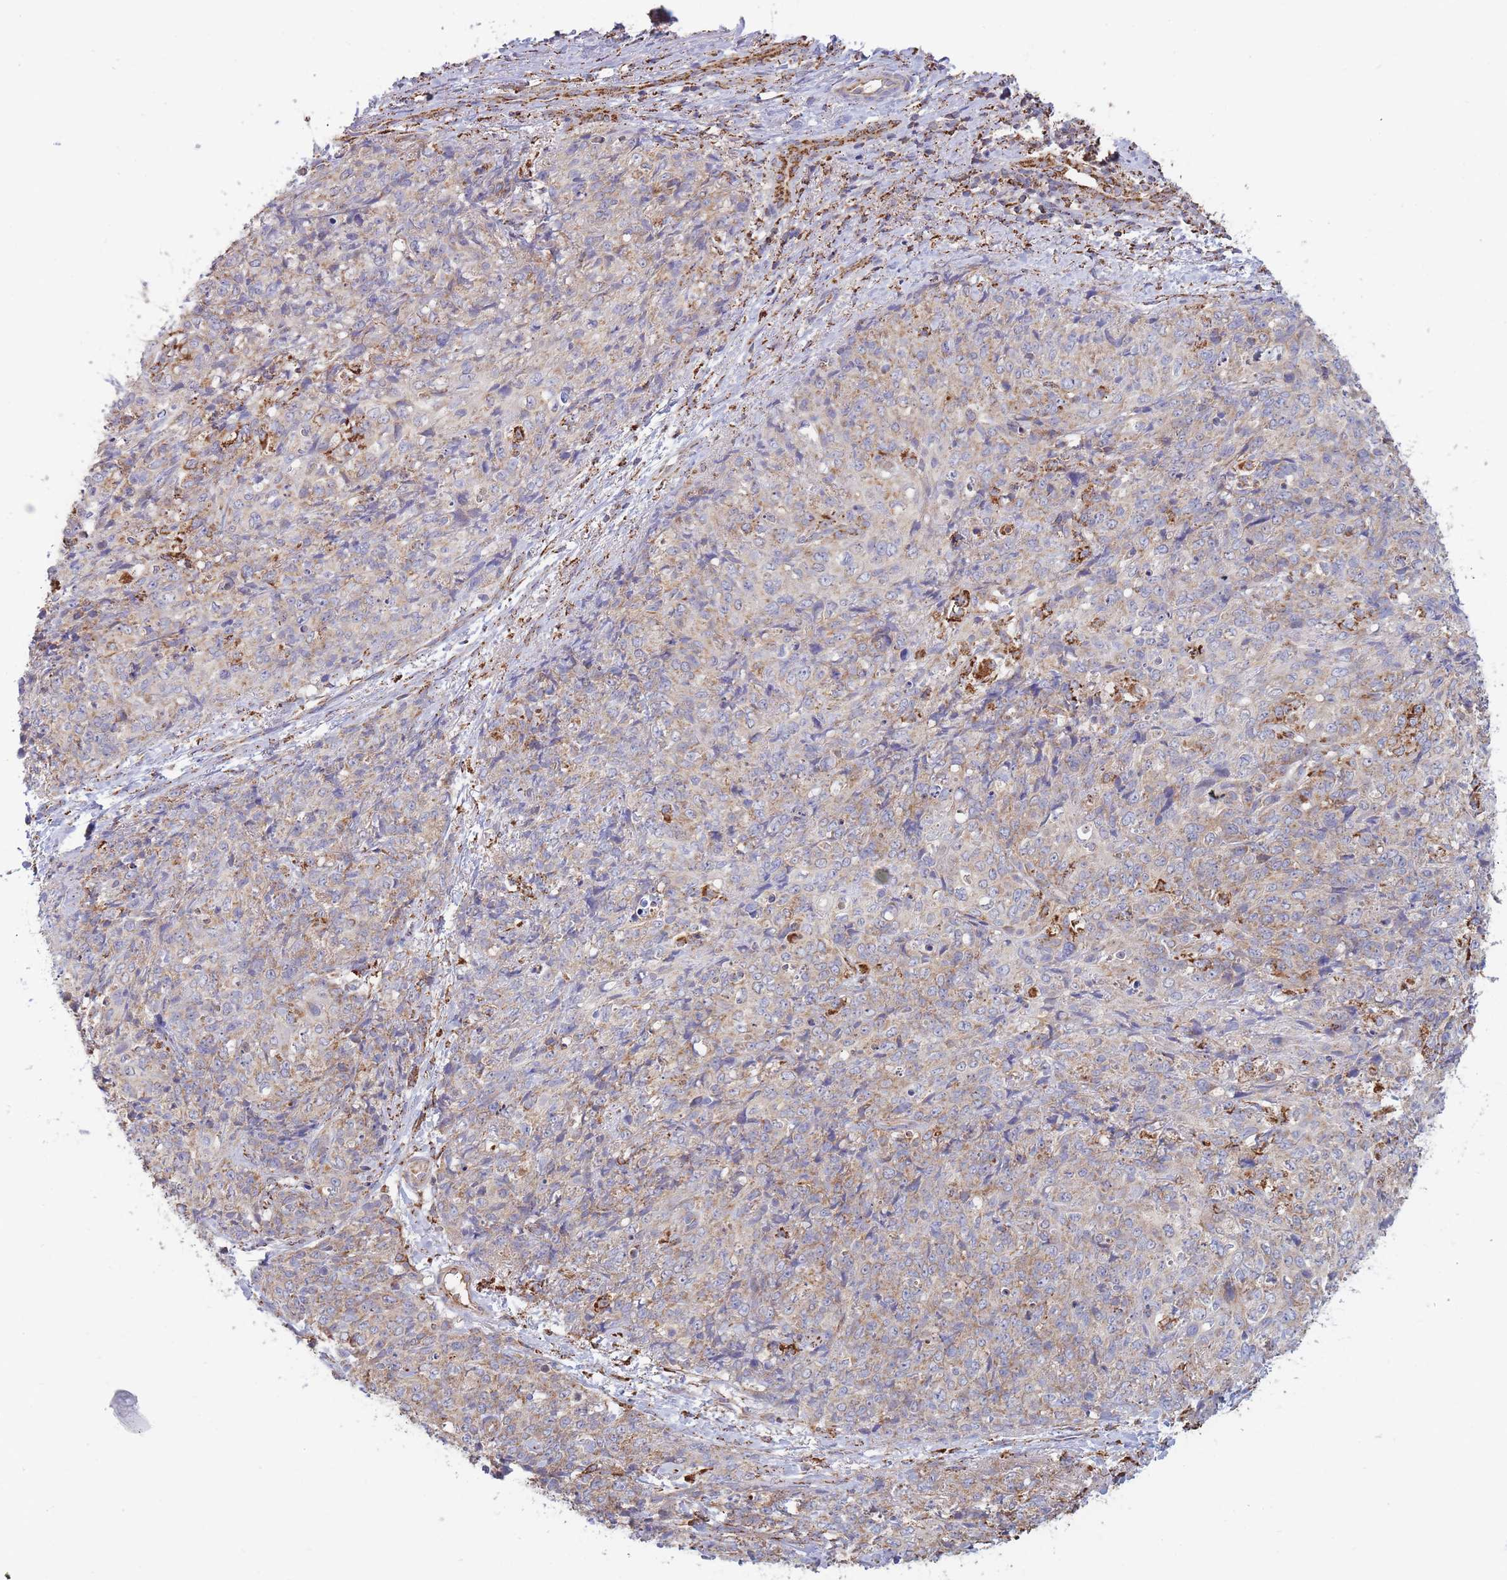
{"staining": {"intensity": "weak", "quantity": "25%-75%", "location": "cytoplasmic/membranous"}, "tissue": "skin cancer", "cell_type": "Tumor cells", "image_type": "cancer", "snomed": [{"axis": "morphology", "description": "Squamous cell carcinoma, NOS"}, {"axis": "topography", "description": "Skin"}, {"axis": "topography", "description": "Vulva"}], "caption": "This photomicrograph displays immunohistochemistry staining of squamous cell carcinoma (skin), with low weak cytoplasmic/membranous expression in approximately 25%-75% of tumor cells.", "gene": "MRPL17", "patient": {"sex": "female", "age": 85}}